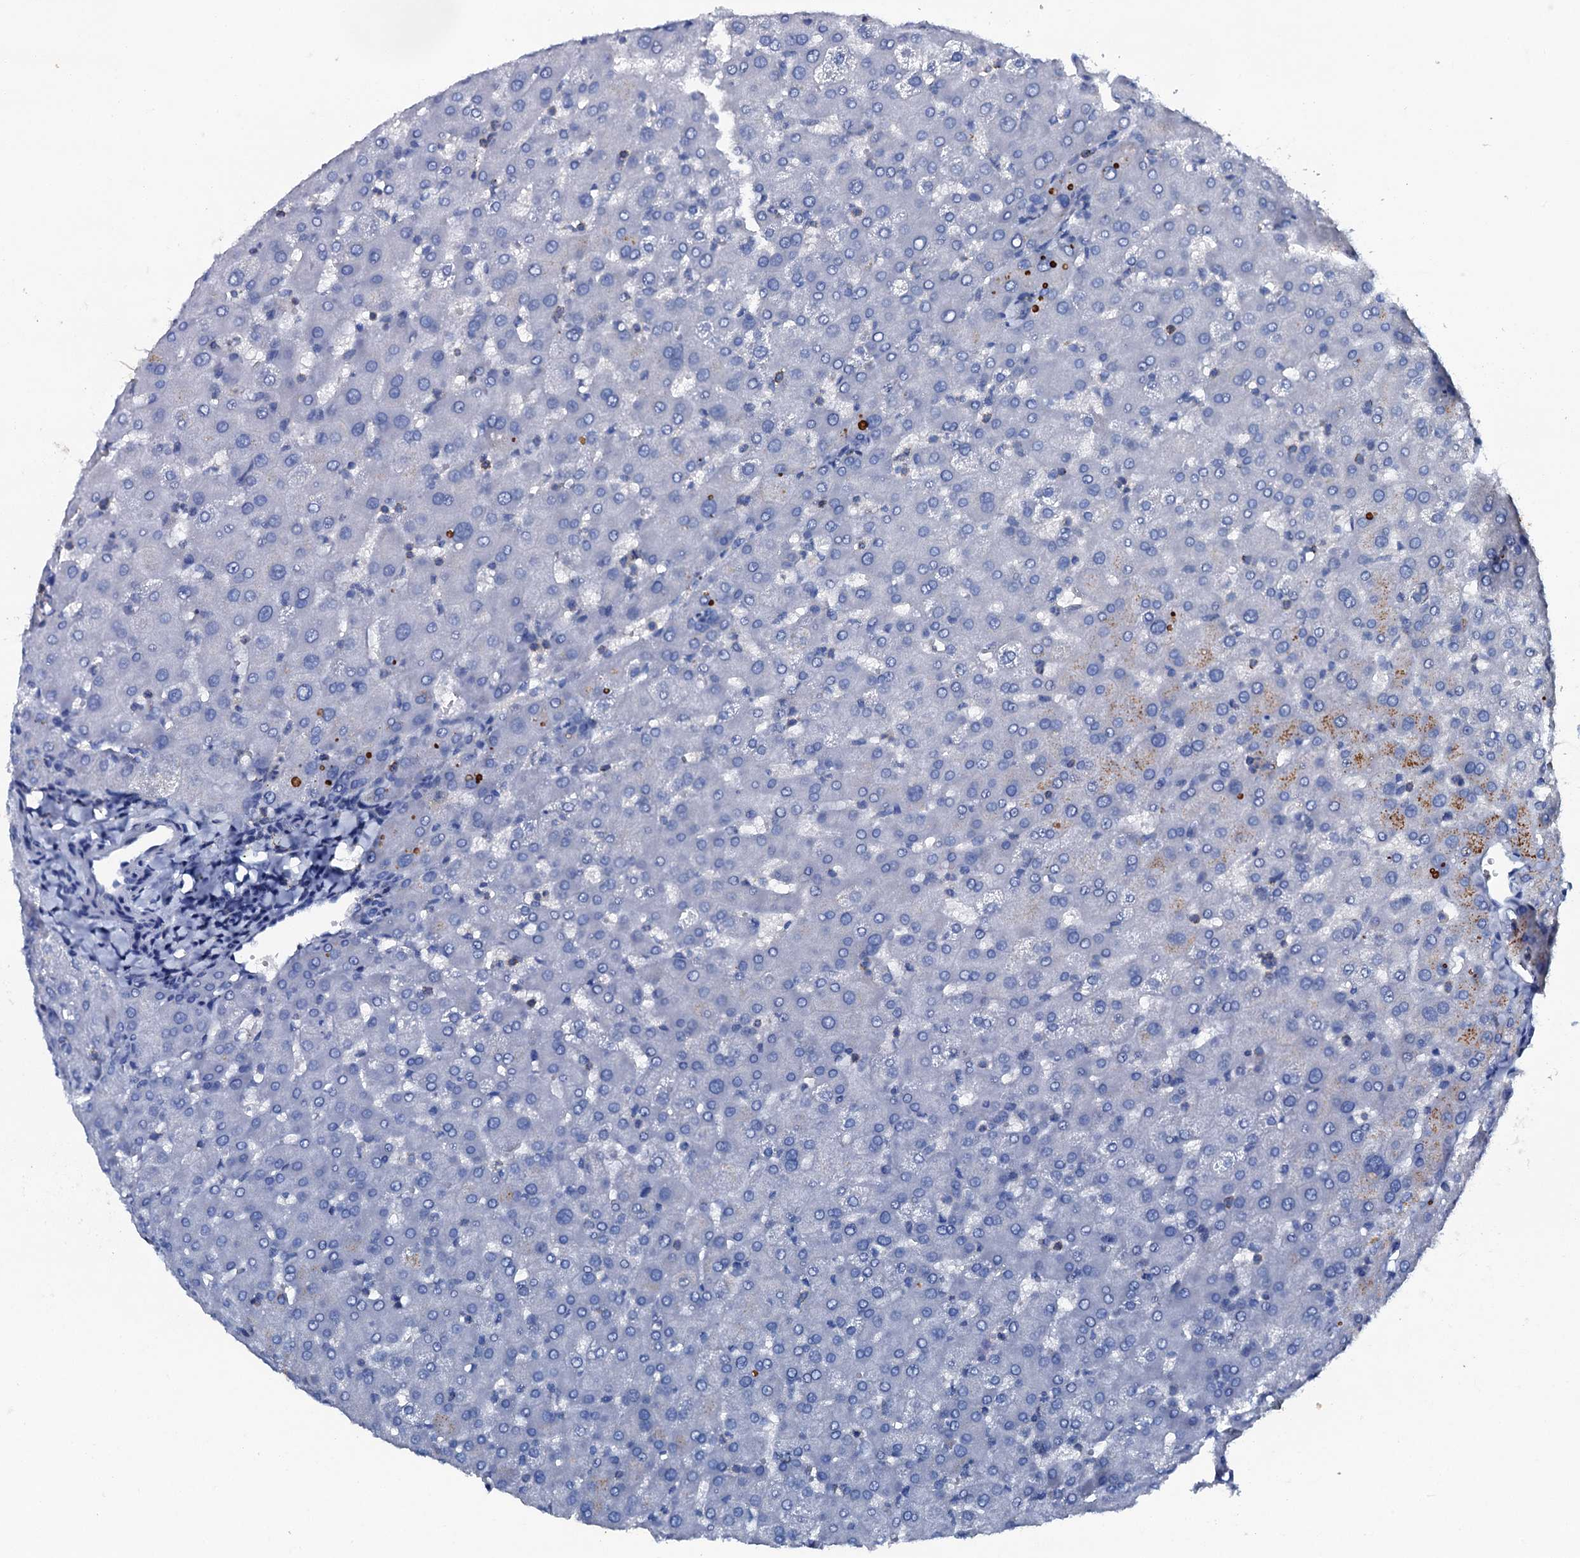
{"staining": {"intensity": "negative", "quantity": "none", "location": "none"}, "tissue": "liver", "cell_type": "Cholangiocytes", "image_type": "normal", "snomed": [{"axis": "morphology", "description": "Normal tissue, NOS"}, {"axis": "topography", "description": "Liver"}], "caption": "Immunohistochemical staining of benign human liver exhibits no significant positivity in cholangiocytes.", "gene": "MS4A4E", "patient": {"sex": "female", "age": 63}}